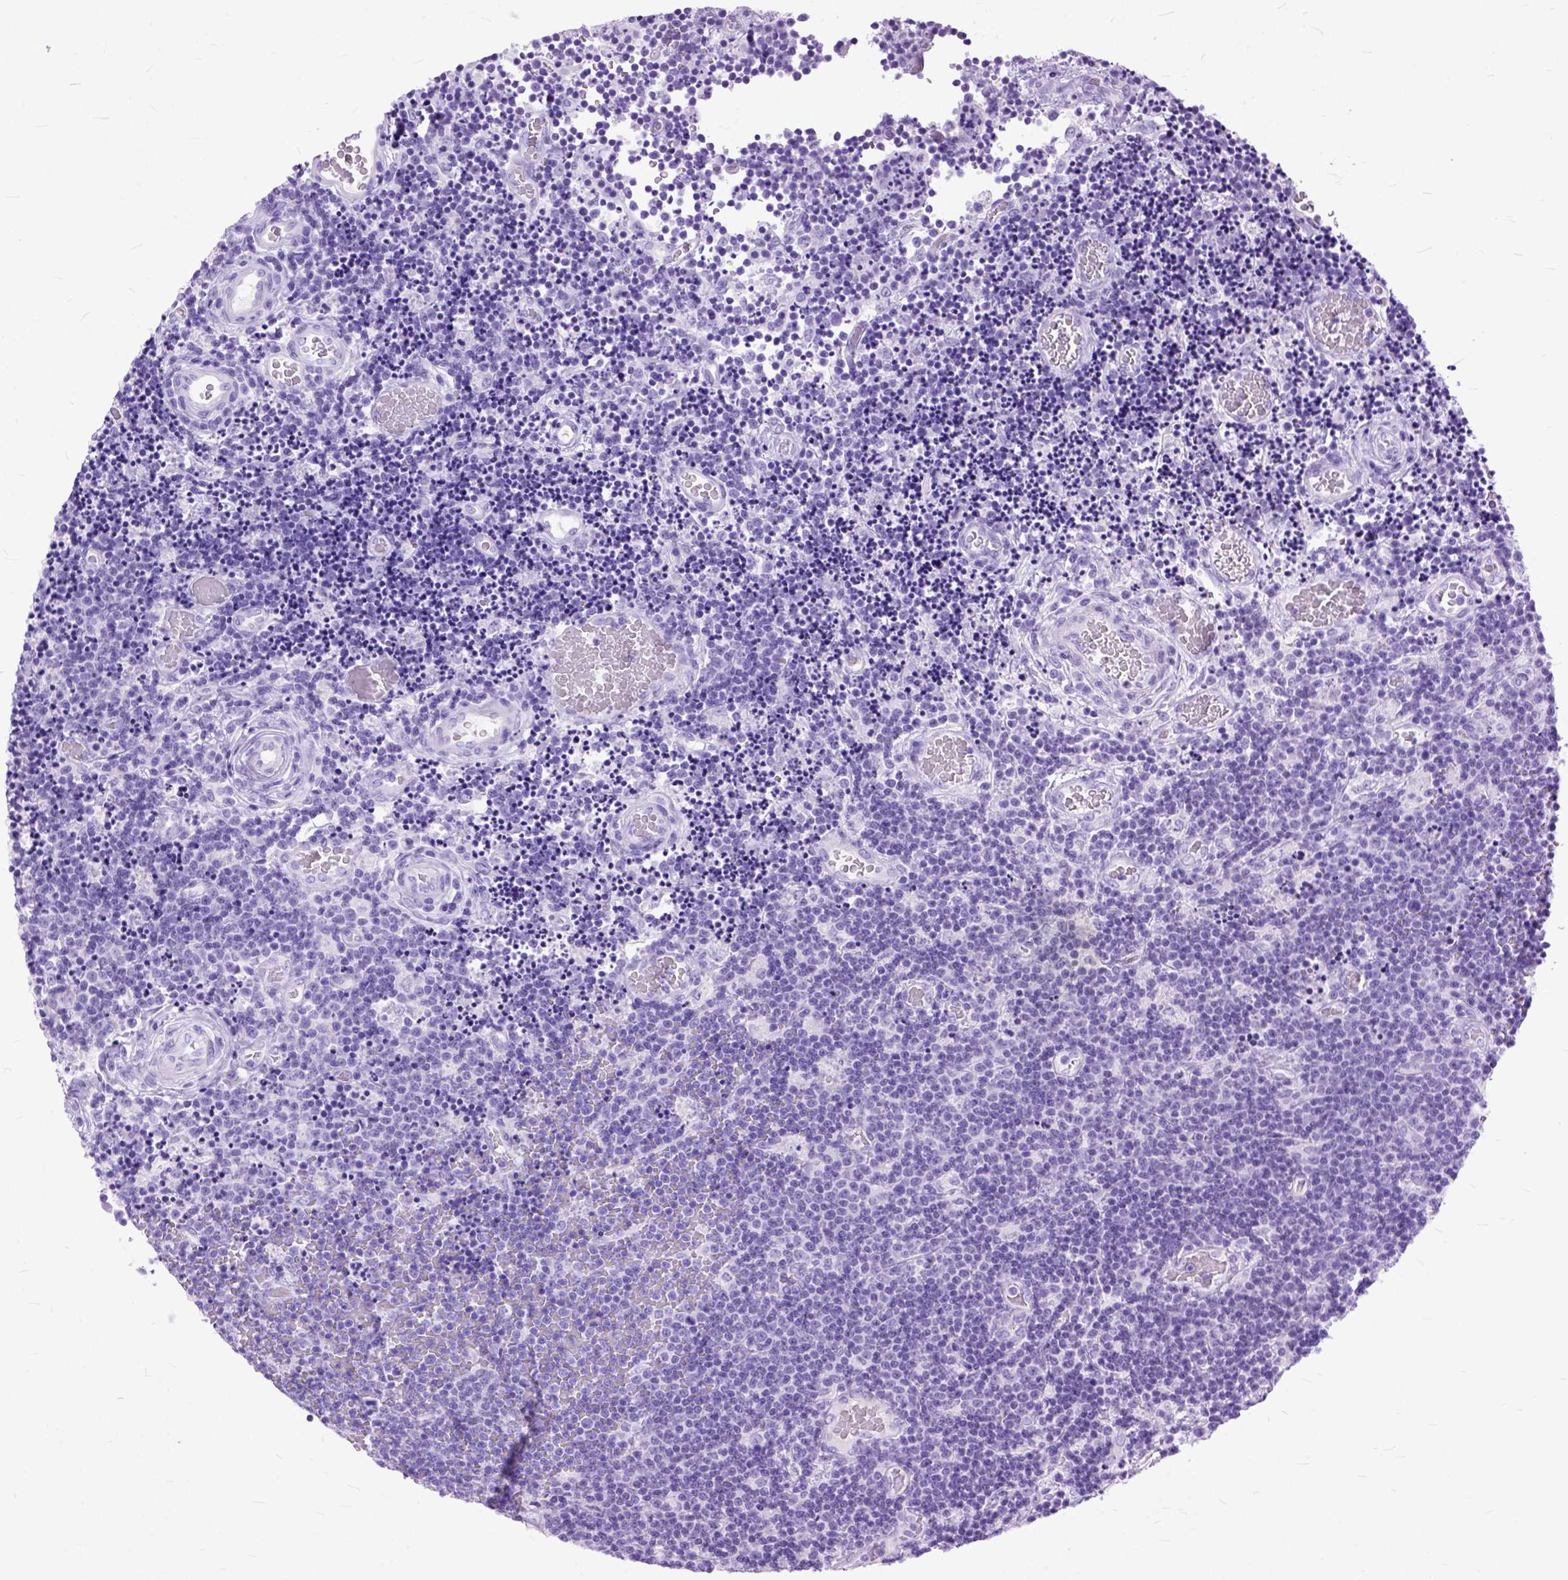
{"staining": {"intensity": "negative", "quantity": "none", "location": "none"}, "tissue": "lymphoma", "cell_type": "Tumor cells", "image_type": "cancer", "snomed": [{"axis": "morphology", "description": "Malignant lymphoma, non-Hodgkin's type, Low grade"}, {"axis": "topography", "description": "Brain"}], "caption": "Tumor cells show no significant protein positivity in low-grade malignant lymphoma, non-Hodgkin's type.", "gene": "GNGT1", "patient": {"sex": "female", "age": 66}}